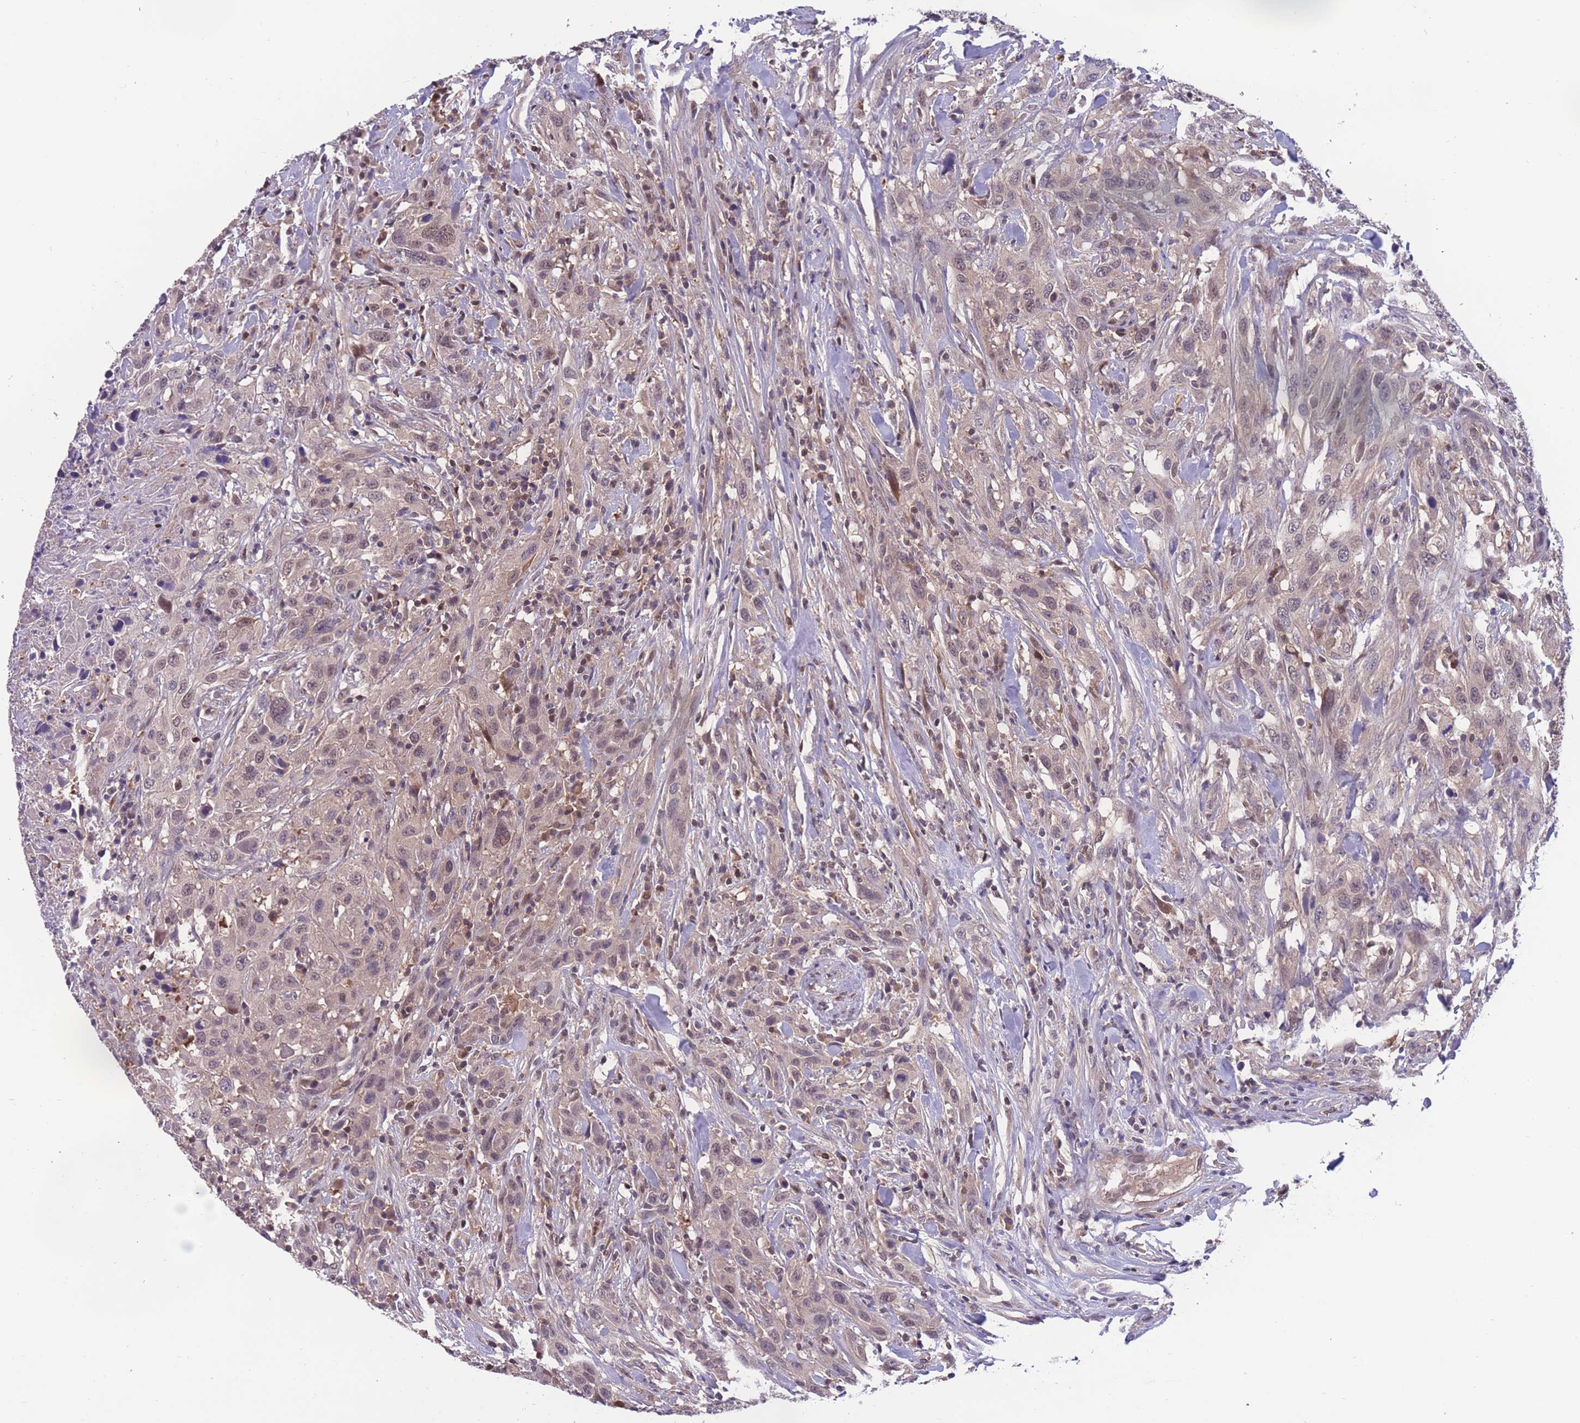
{"staining": {"intensity": "negative", "quantity": "none", "location": "none"}, "tissue": "urothelial cancer", "cell_type": "Tumor cells", "image_type": "cancer", "snomed": [{"axis": "morphology", "description": "Urothelial carcinoma, High grade"}, {"axis": "topography", "description": "Urinary bladder"}], "caption": "This photomicrograph is of high-grade urothelial carcinoma stained with immunohistochemistry (IHC) to label a protein in brown with the nuclei are counter-stained blue. There is no expression in tumor cells. (DAB IHC, high magnification).", "gene": "UBE2N", "patient": {"sex": "male", "age": 61}}